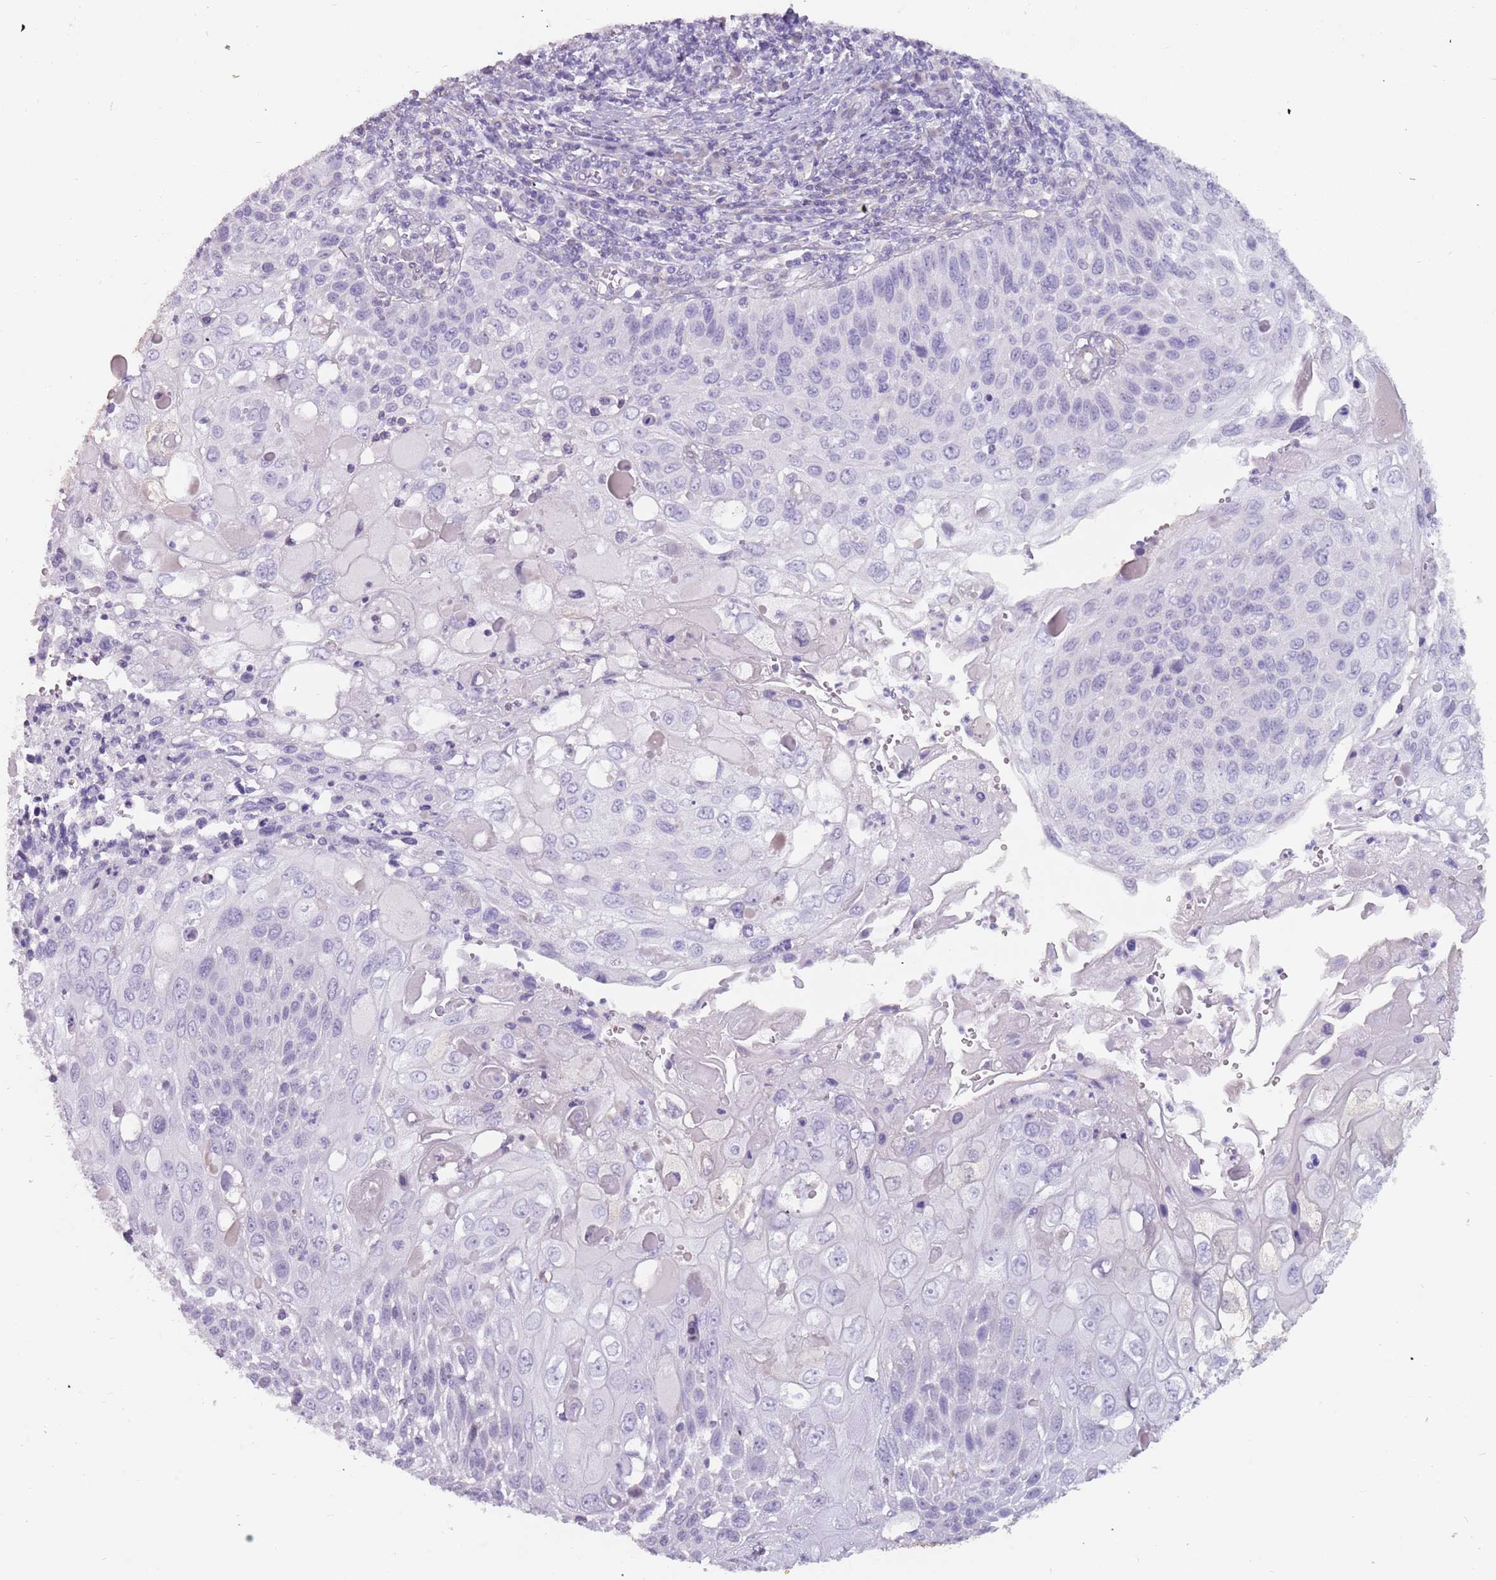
{"staining": {"intensity": "negative", "quantity": "none", "location": "none"}, "tissue": "cervical cancer", "cell_type": "Tumor cells", "image_type": "cancer", "snomed": [{"axis": "morphology", "description": "Squamous cell carcinoma, NOS"}, {"axis": "topography", "description": "Cervix"}], "caption": "Photomicrograph shows no significant protein positivity in tumor cells of cervical cancer (squamous cell carcinoma).", "gene": "DDX4", "patient": {"sex": "female", "age": 70}}